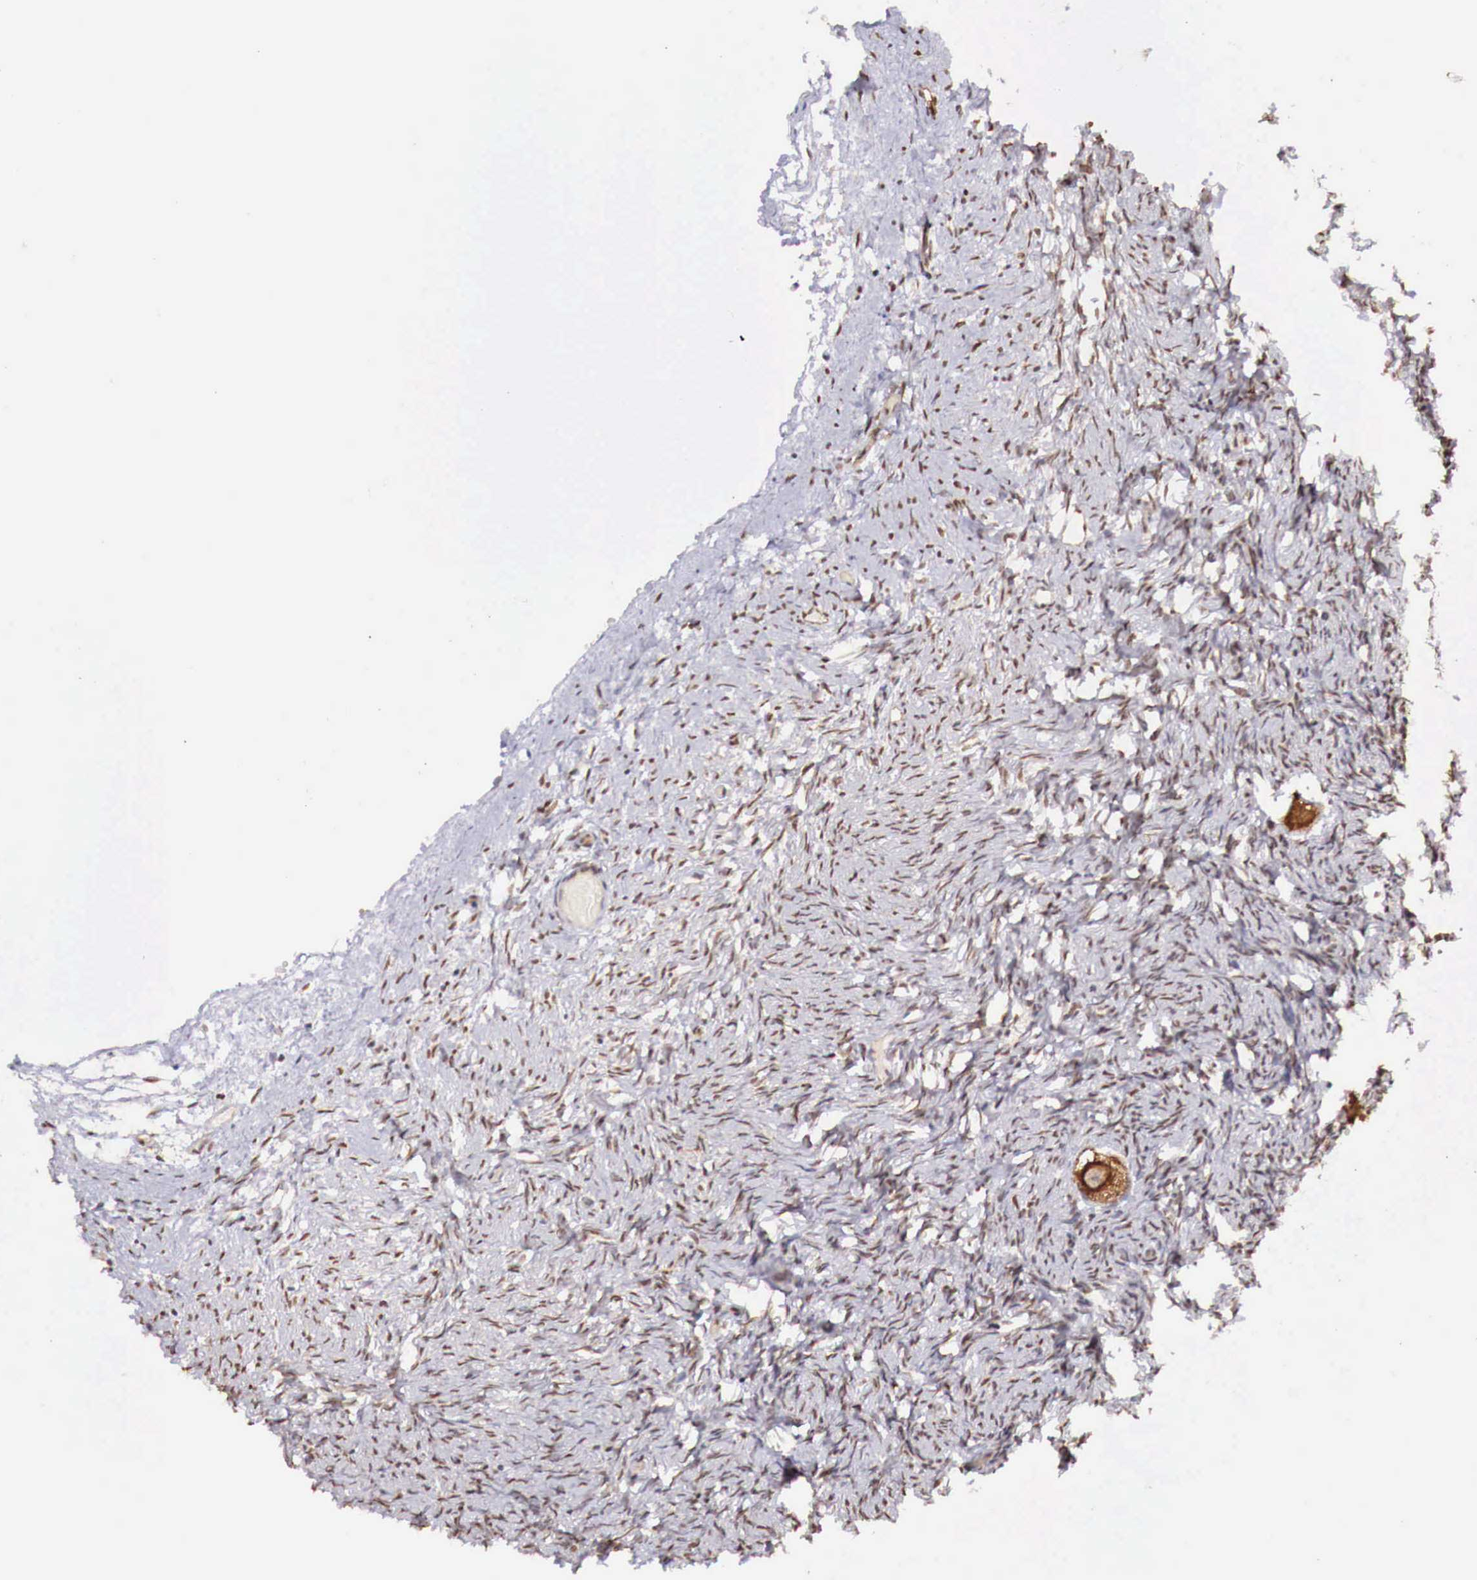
{"staining": {"intensity": "weak", "quantity": "25%-75%", "location": "nuclear"}, "tissue": "ovary", "cell_type": "Follicle cells", "image_type": "normal", "snomed": [{"axis": "morphology", "description": "Normal tissue, NOS"}, {"axis": "topography", "description": "Ovary"}], "caption": "Immunohistochemistry staining of unremarkable ovary, which displays low levels of weak nuclear expression in about 25%-75% of follicle cells indicating weak nuclear protein staining. The staining was performed using DAB (3,3'-diaminobenzidine) (brown) for protein detection and nuclei were counterstained in hematoxylin (blue).", "gene": "FOXP2", "patient": {"sex": "female", "age": 32}}